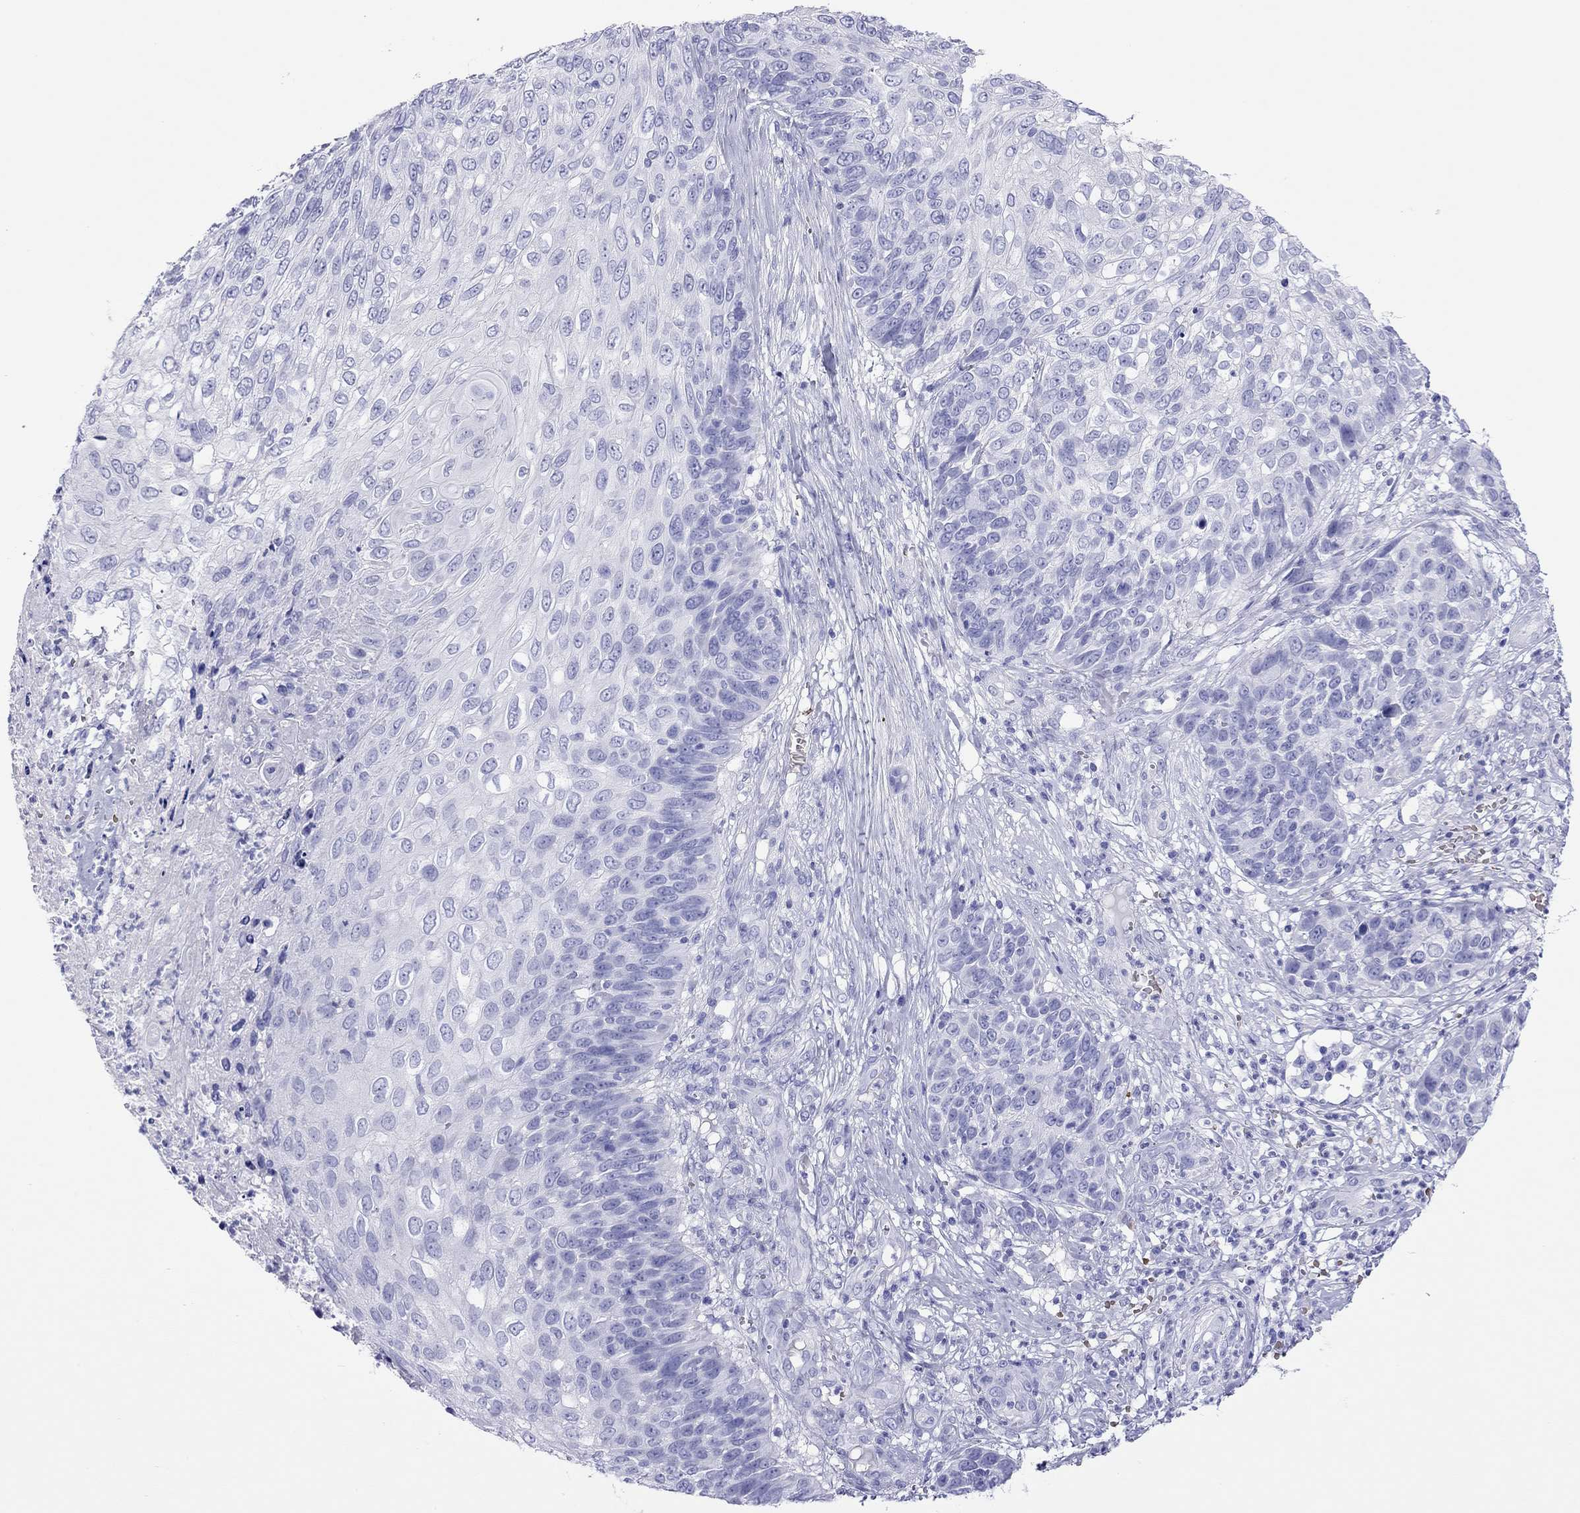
{"staining": {"intensity": "negative", "quantity": "none", "location": "none"}, "tissue": "skin cancer", "cell_type": "Tumor cells", "image_type": "cancer", "snomed": [{"axis": "morphology", "description": "Squamous cell carcinoma, NOS"}, {"axis": "topography", "description": "Skin"}], "caption": "DAB (3,3'-diaminobenzidine) immunohistochemical staining of skin cancer displays no significant staining in tumor cells.", "gene": "PTPRN", "patient": {"sex": "male", "age": 92}}